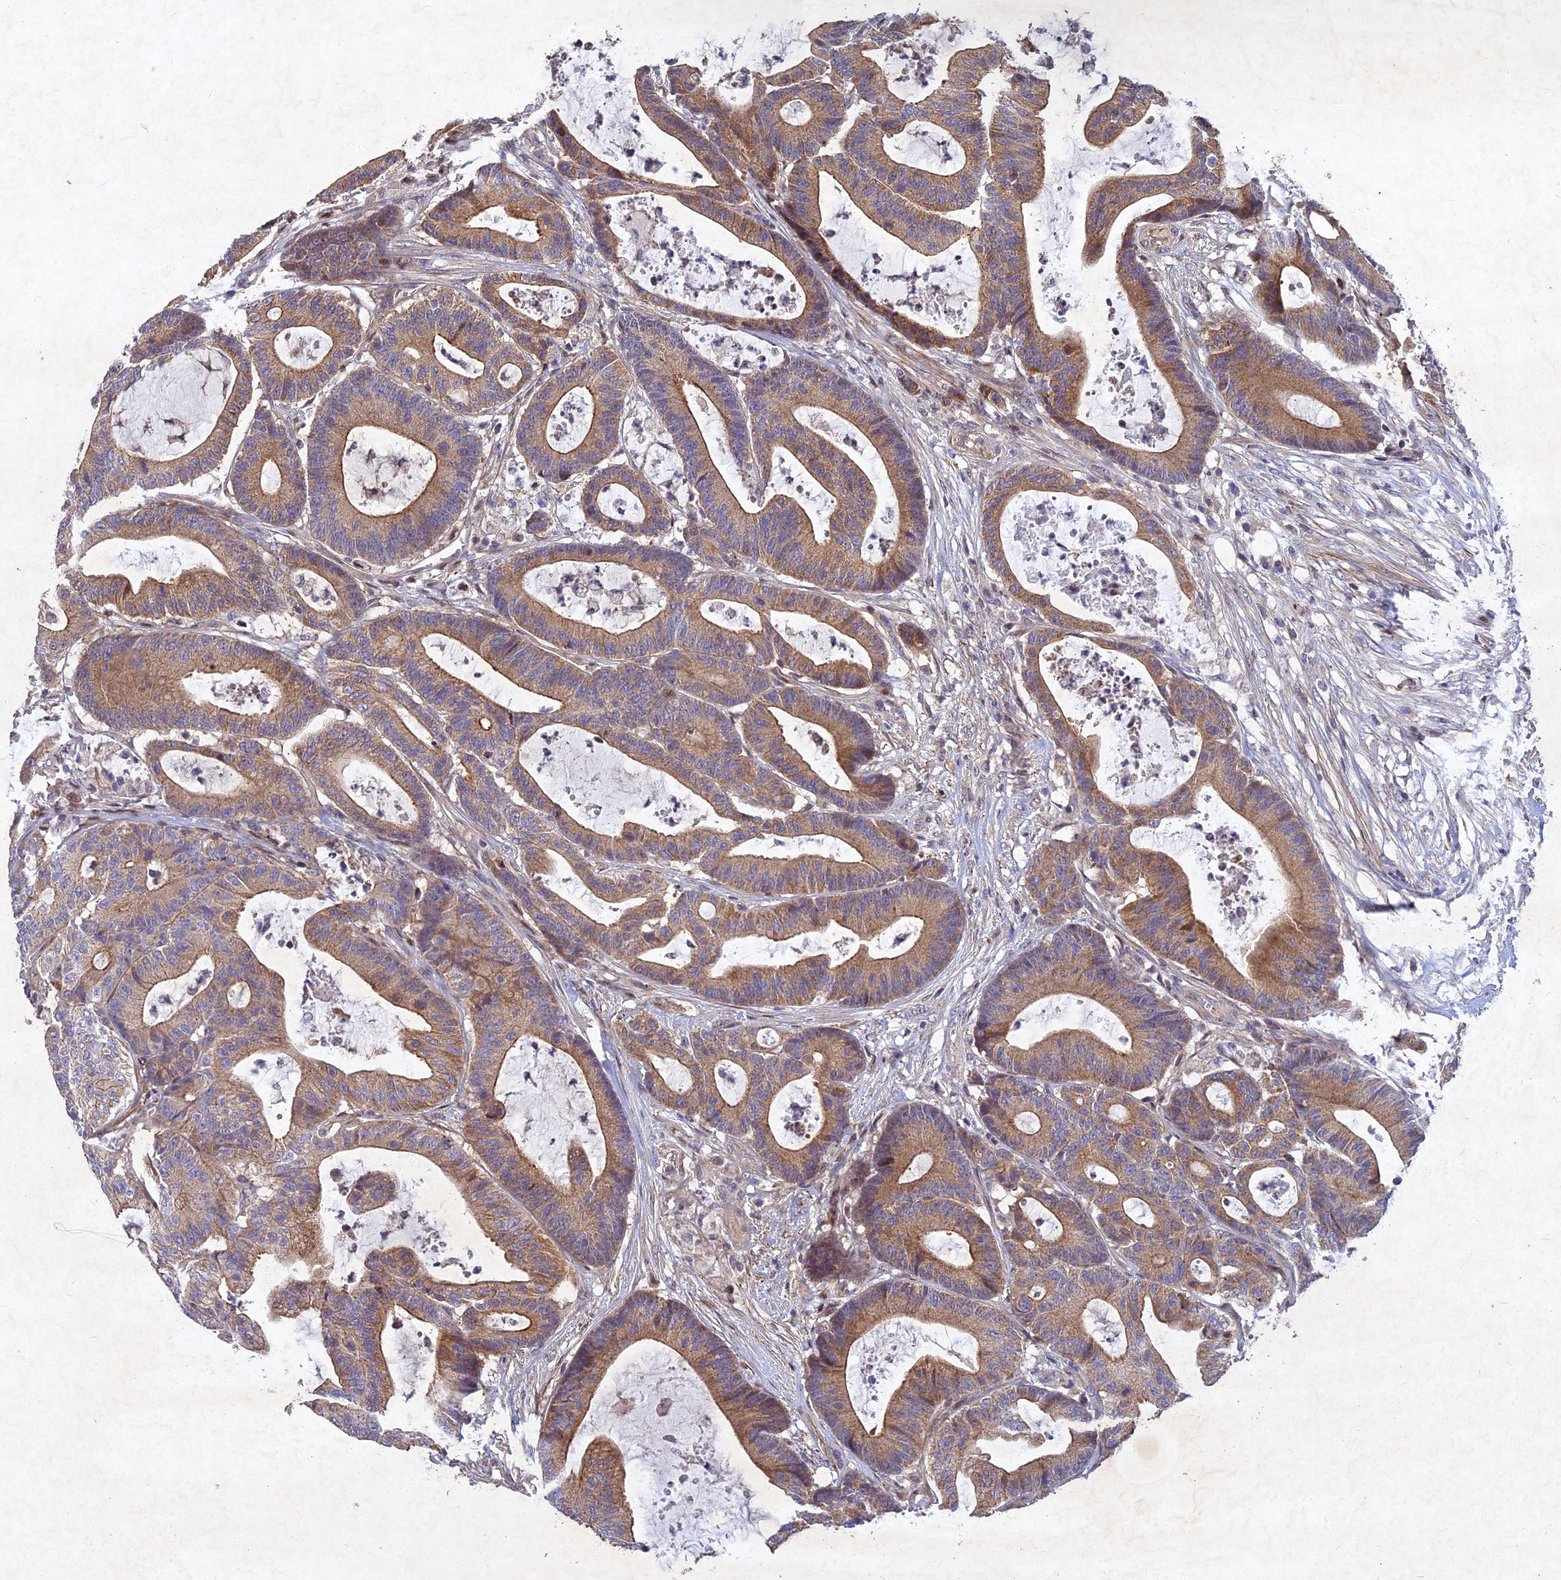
{"staining": {"intensity": "moderate", "quantity": ">75%", "location": "cytoplasmic/membranous"}, "tissue": "colorectal cancer", "cell_type": "Tumor cells", "image_type": "cancer", "snomed": [{"axis": "morphology", "description": "Adenocarcinoma, NOS"}, {"axis": "topography", "description": "Colon"}], "caption": "A high-resolution photomicrograph shows immunohistochemistry staining of adenocarcinoma (colorectal), which demonstrates moderate cytoplasmic/membranous positivity in approximately >75% of tumor cells.", "gene": "RELCH", "patient": {"sex": "female", "age": 84}}